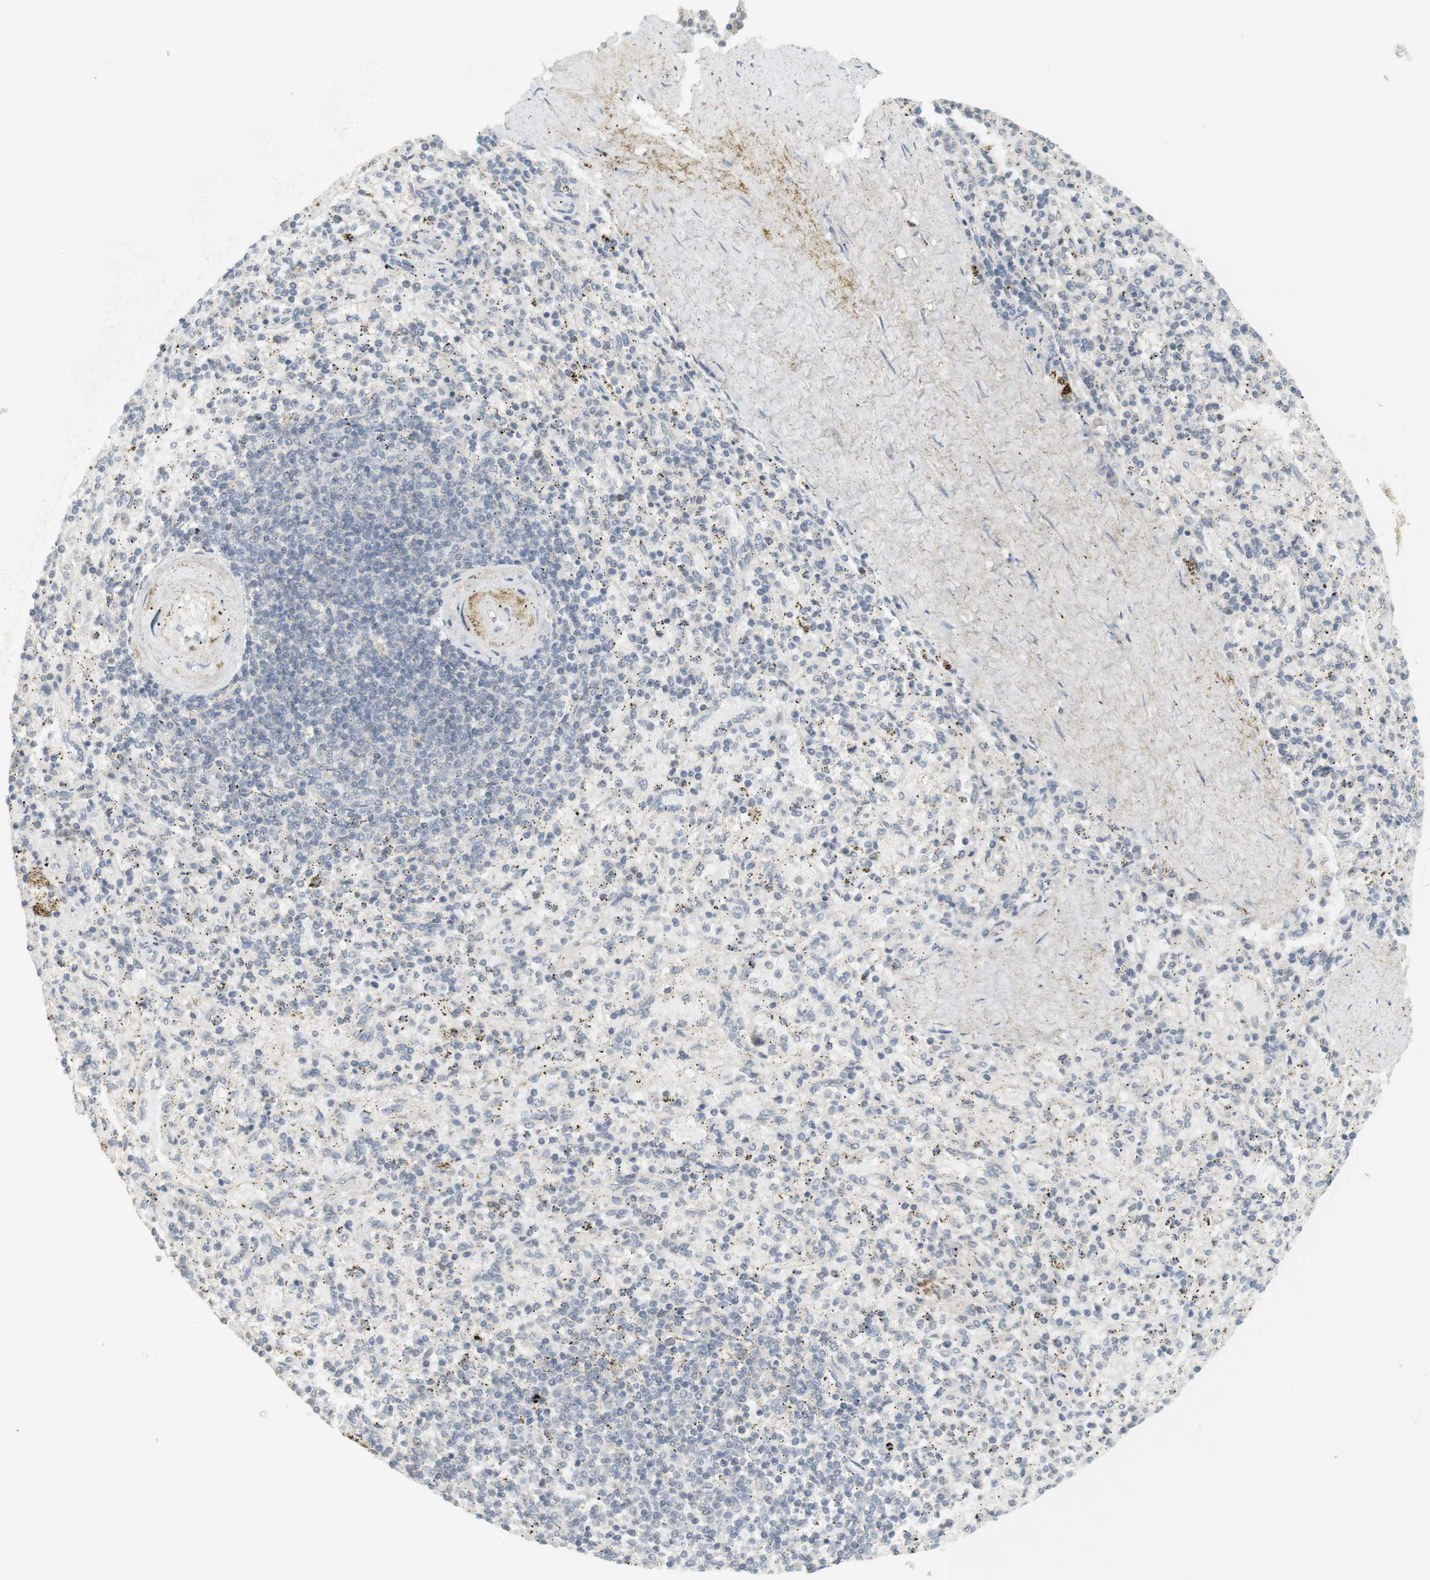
{"staining": {"intensity": "negative", "quantity": "none", "location": "none"}, "tissue": "spleen", "cell_type": "Cells in red pulp", "image_type": "normal", "snomed": [{"axis": "morphology", "description": "Normal tissue, NOS"}, {"axis": "topography", "description": "Spleen"}], "caption": "Immunohistochemical staining of benign spleen displays no significant expression in cells in red pulp.", "gene": "TTK", "patient": {"sex": "female", "age": 43}}